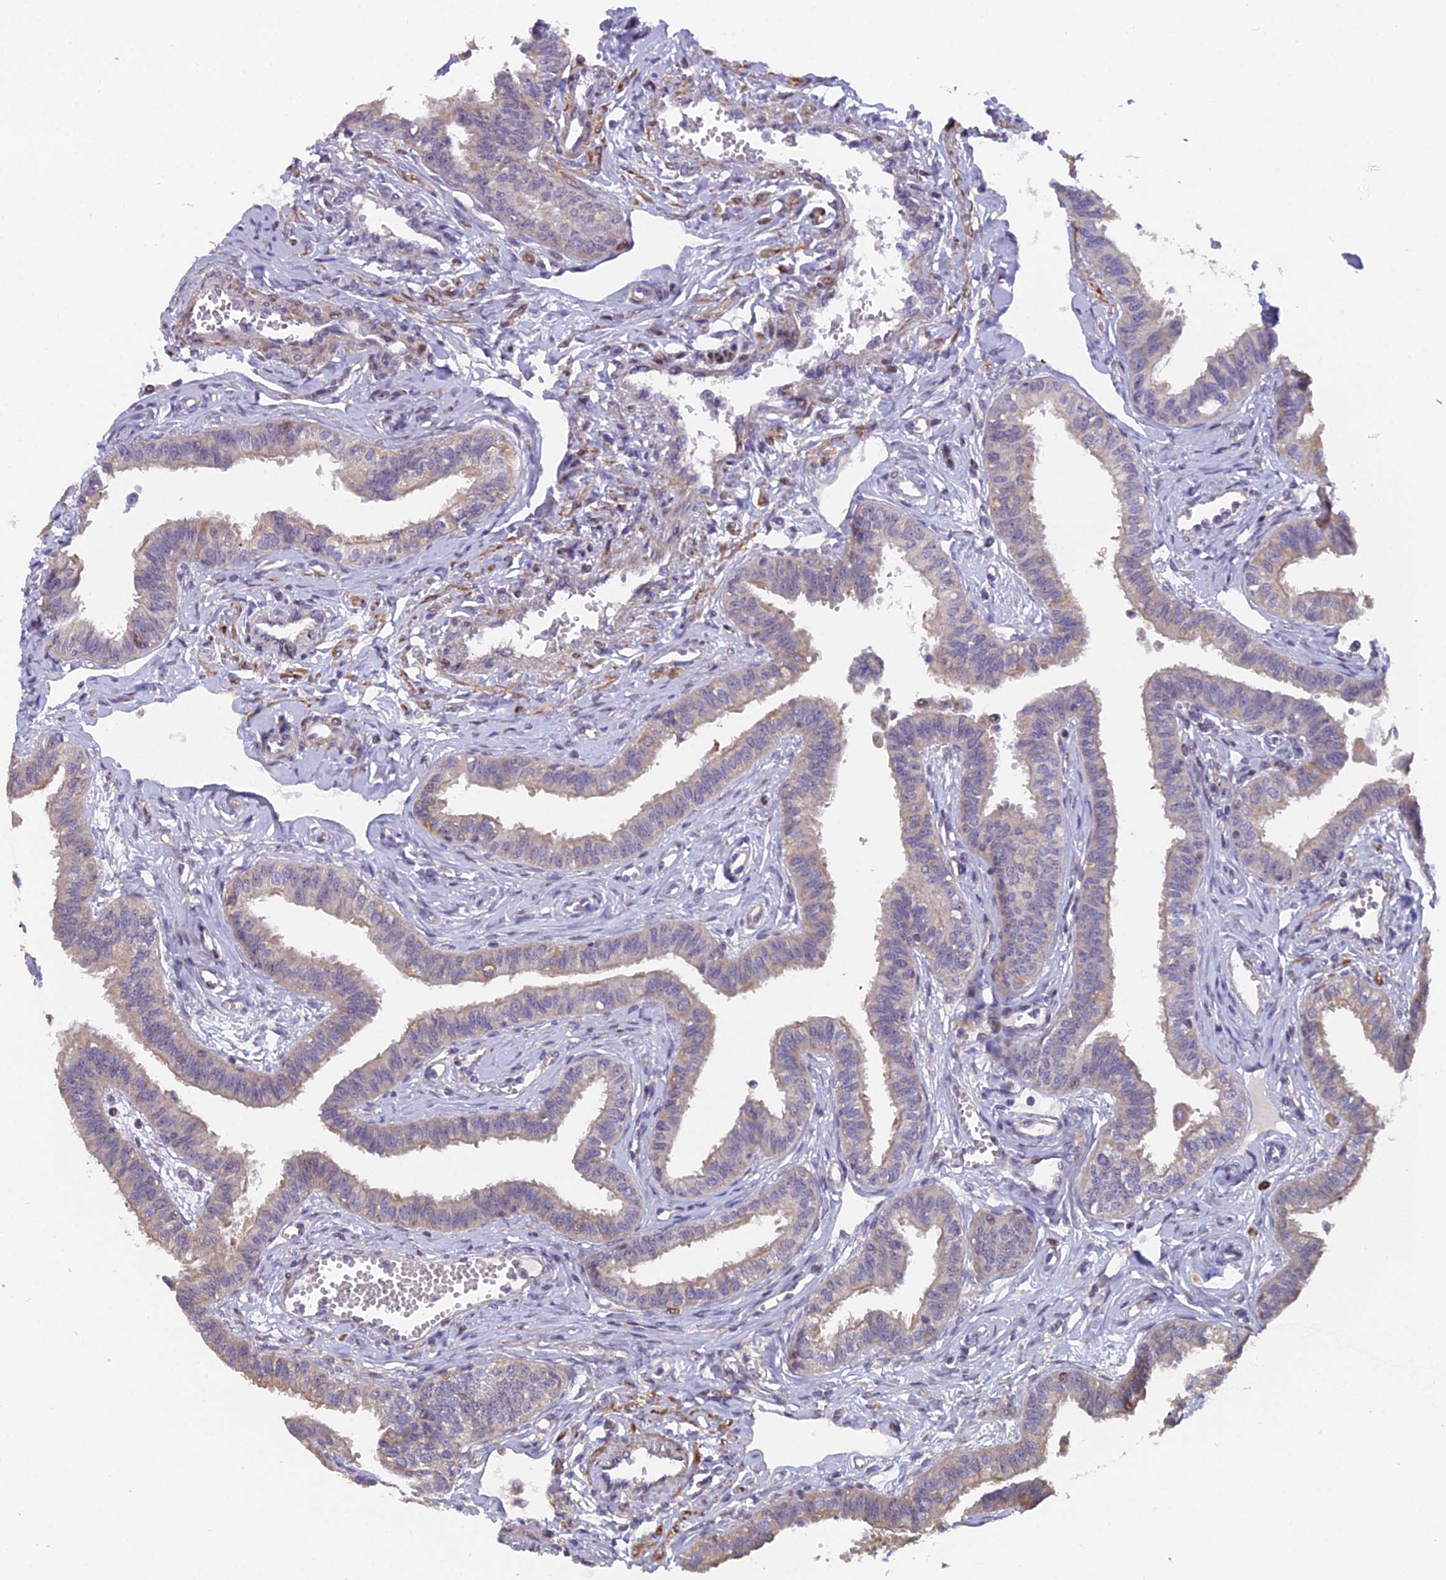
{"staining": {"intensity": "weak", "quantity": "<25%", "location": "cytoplasmic/membranous,nuclear"}, "tissue": "fallopian tube", "cell_type": "Glandular cells", "image_type": "normal", "snomed": [{"axis": "morphology", "description": "Normal tissue, NOS"}, {"axis": "morphology", "description": "Carcinoma, NOS"}, {"axis": "topography", "description": "Fallopian tube"}, {"axis": "topography", "description": "Ovary"}], "caption": "A high-resolution image shows immunohistochemistry staining of benign fallopian tube, which displays no significant staining in glandular cells. (Stains: DAB (3,3'-diaminobenzidine) IHC with hematoxylin counter stain, Microscopy: brightfield microscopy at high magnification).", "gene": "RAB28", "patient": {"sex": "female", "age": 59}}